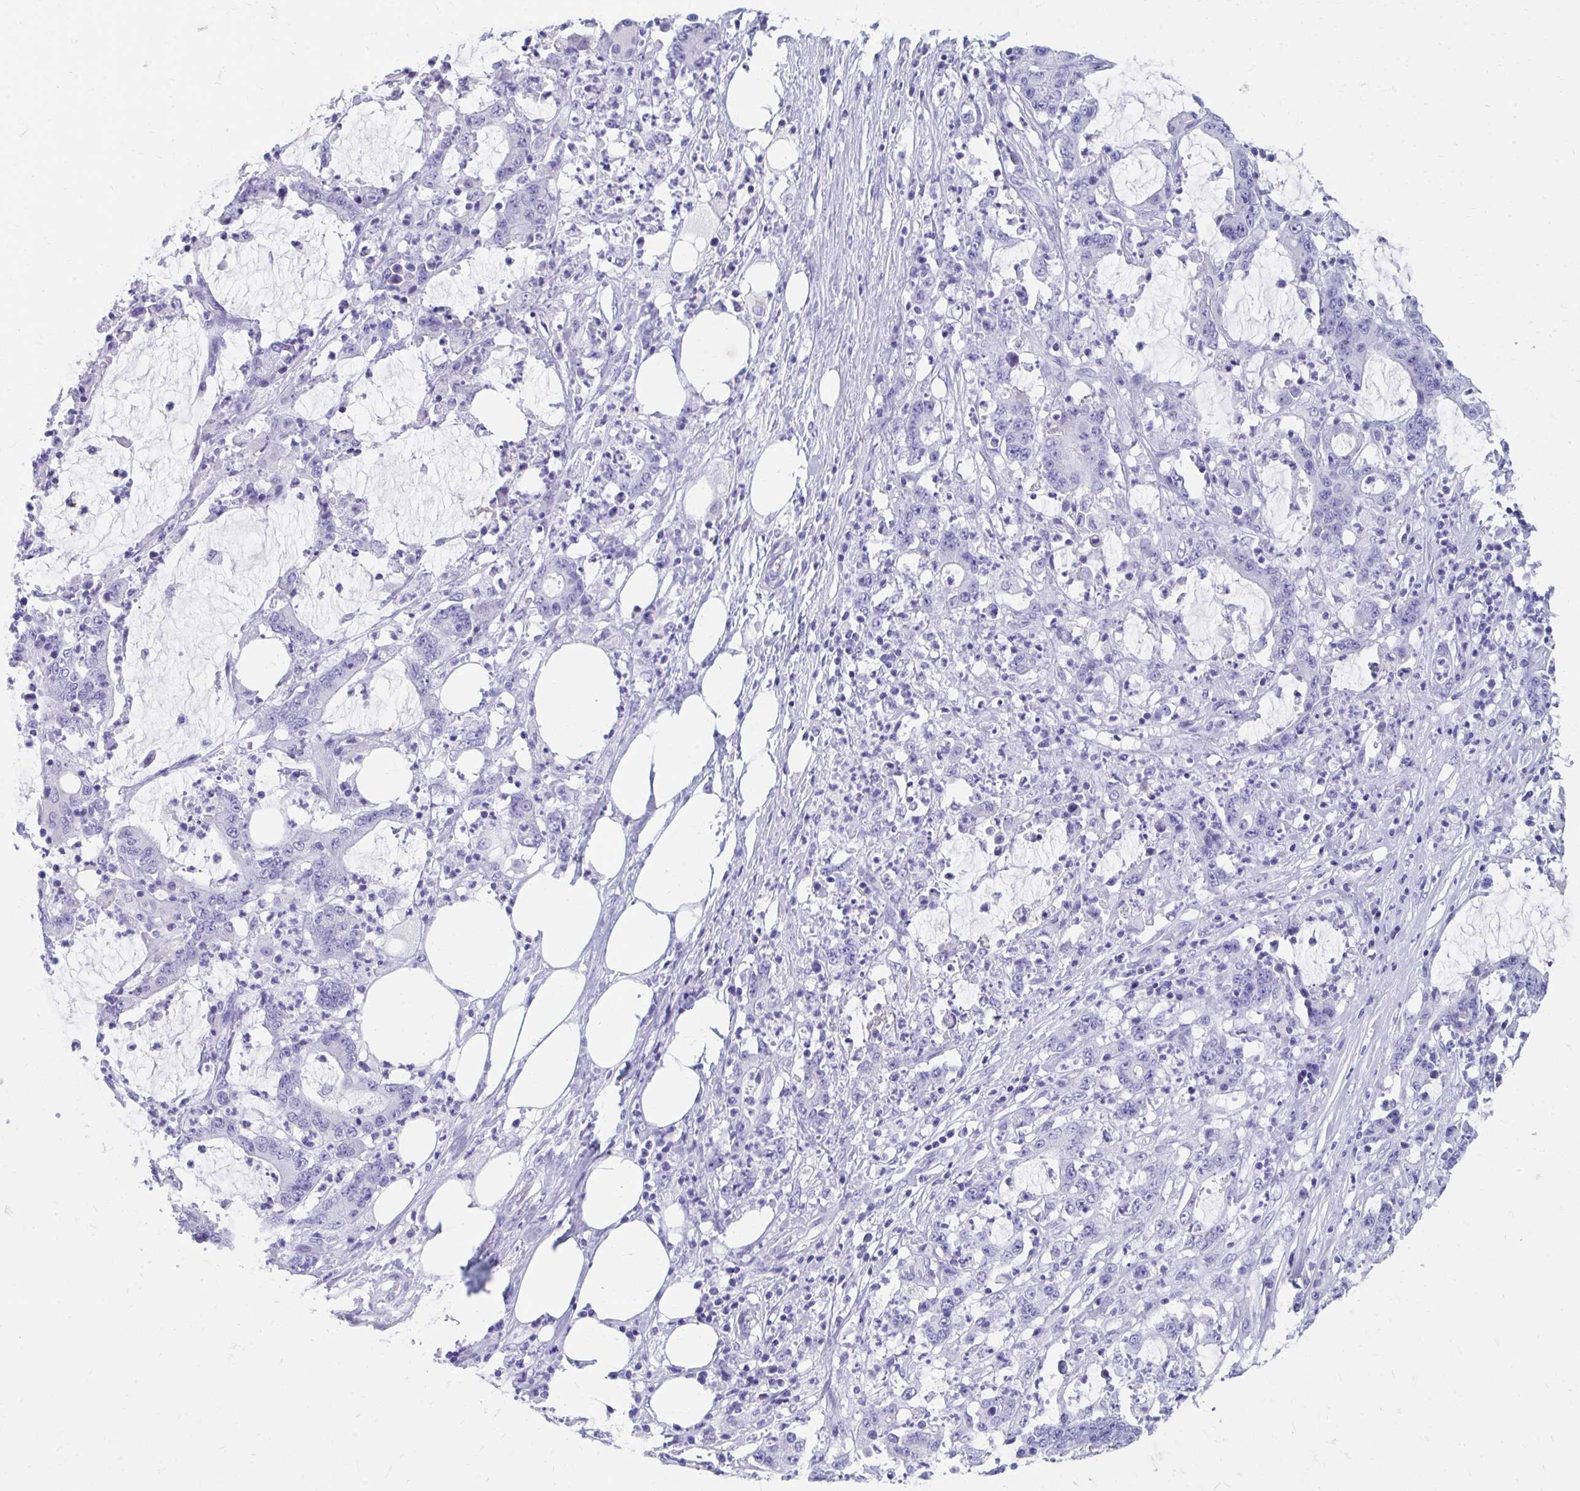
{"staining": {"intensity": "negative", "quantity": "none", "location": "none"}, "tissue": "stomach cancer", "cell_type": "Tumor cells", "image_type": "cancer", "snomed": [{"axis": "morphology", "description": "Adenocarcinoma, NOS"}, {"axis": "topography", "description": "Stomach, upper"}], "caption": "This is an IHC histopathology image of stomach cancer (adenocarcinoma). There is no positivity in tumor cells.", "gene": "HGD", "patient": {"sex": "male", "age": 68}}